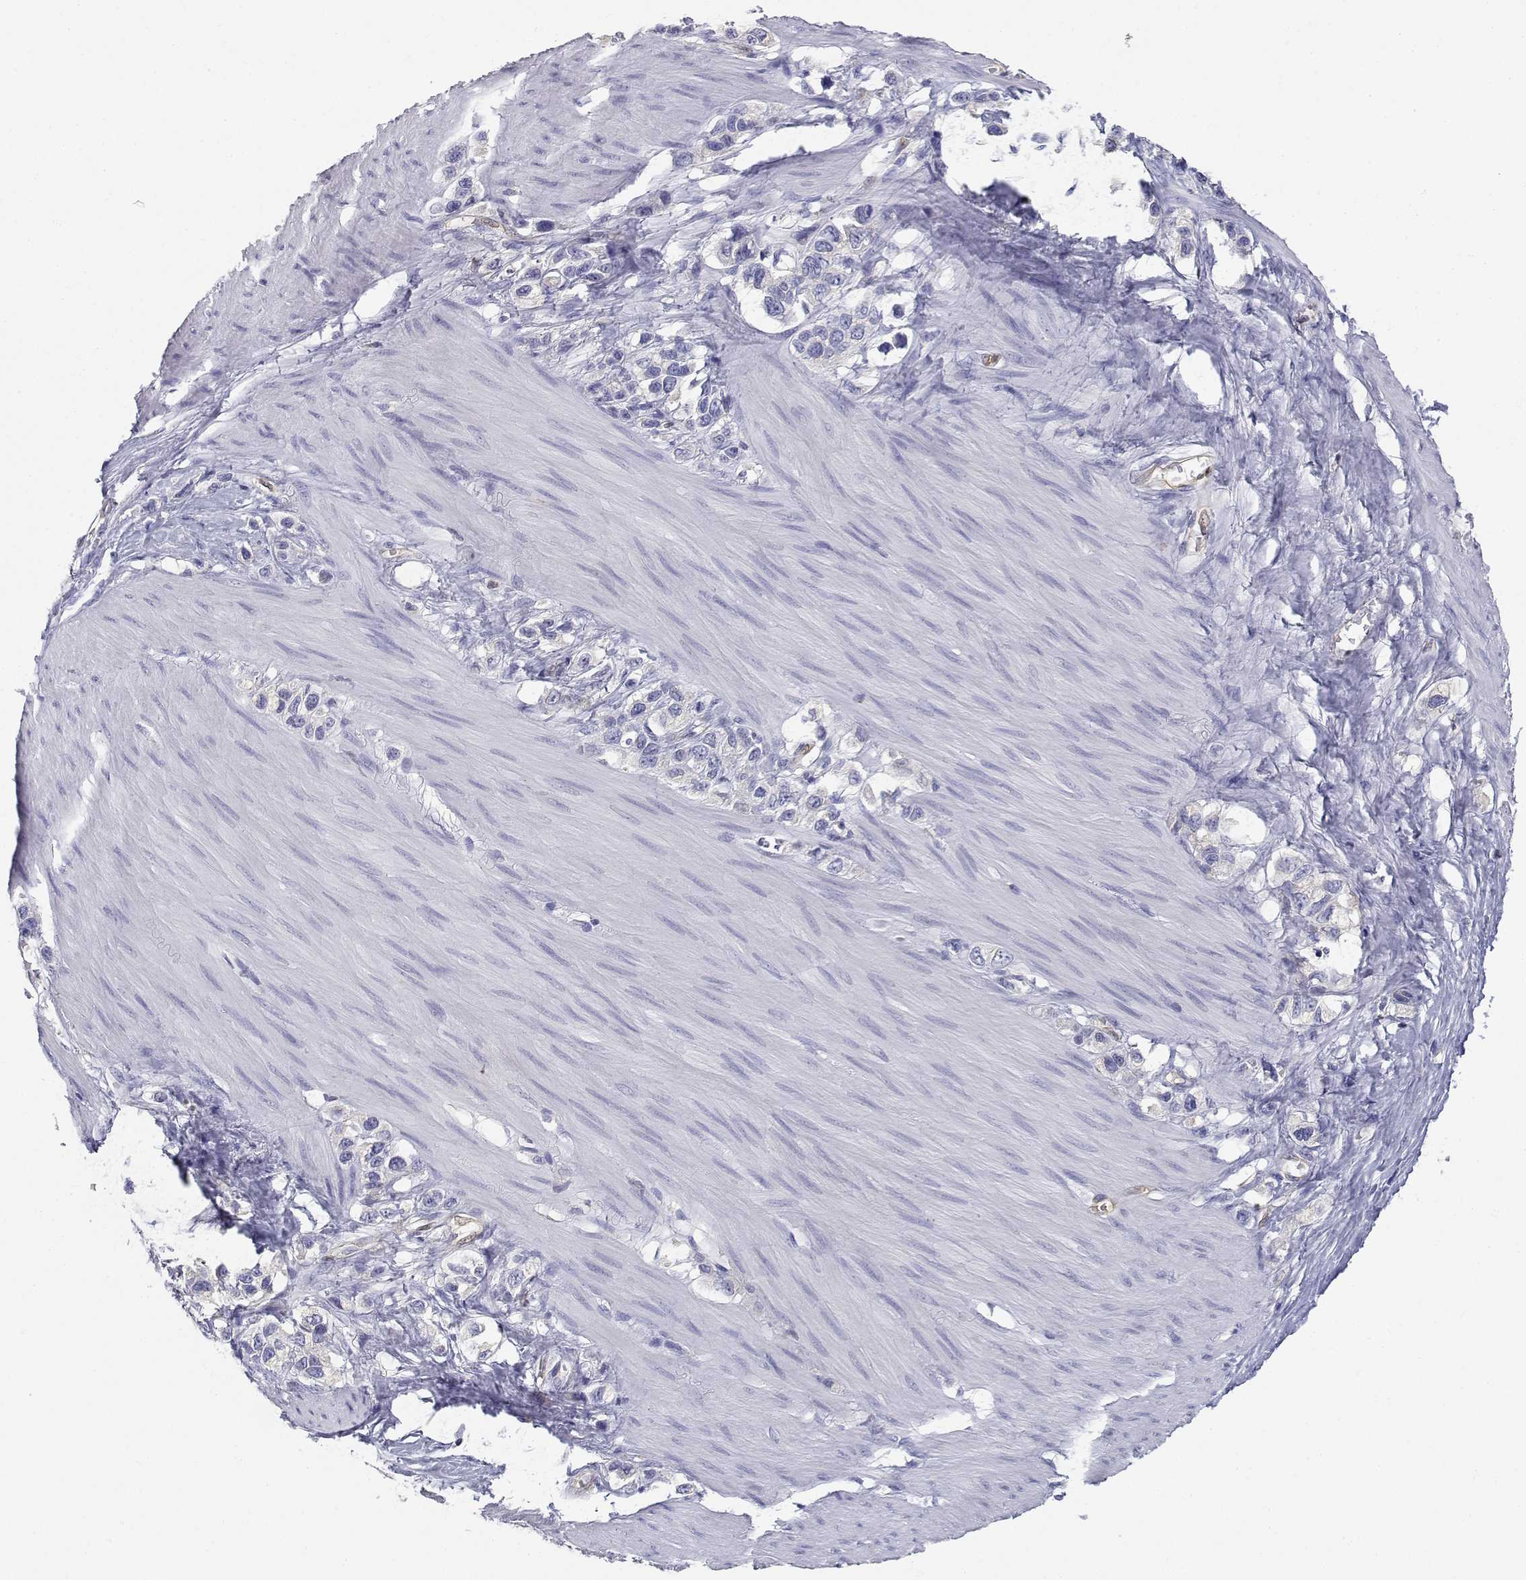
{"staining": {"intensity": "negative", "quantity": "none", "location": "none"}, "tissue": "stomach cancer", "cell_type": "Tumor cells", "image_type": "cancer", "snomed": [{"axis": "morphology", "description": "Normal tissue, NOS"}, {"axis": "morphology", "description": "Adenocarcinoma, NOS"}, {"axis": "morphology", "description": "Adenocarcinoma, High grade"}, {"axis": "topography", "description": "Stomach, upper"}, {"axis": "topography", "description": "Stomach"}], "caption": "DAB (3,3'-diaminobenzidine) immunohistochemical staining of human stomach cancer demonstrates no significant positivity in tumor cells.", "gene": "ADA", "patient": {"sex": "female", "age": 65}}